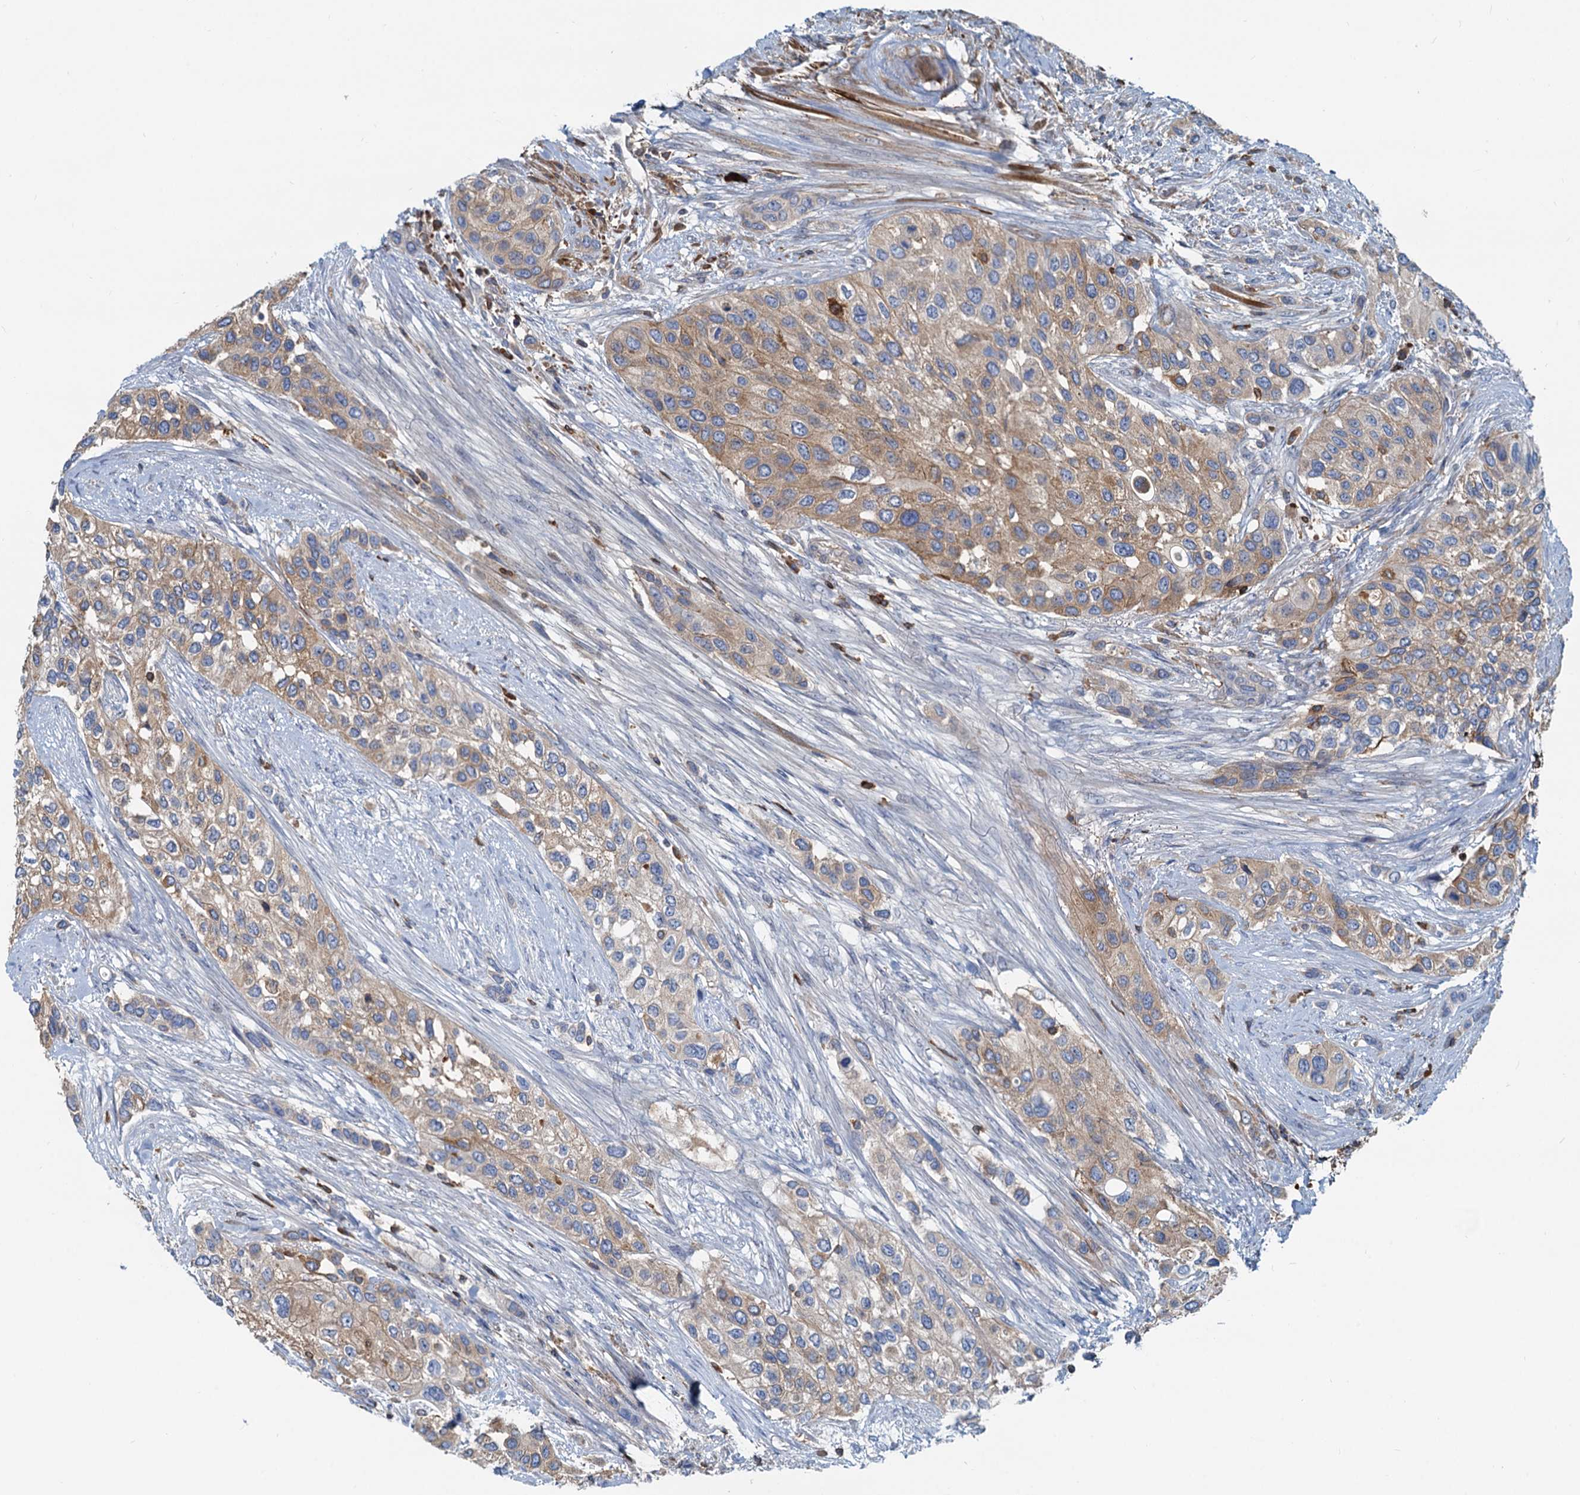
{"staining": {"intensity": "moderate", "quantity": "25%-75%", "location": "cytoplasmic/membranous"}, "tissue": "urothelial cancer", "cell_type": "Tumor cells", "image_type": "cancer", "snomed": [{"axis": "morphology", "description": "Normal tissue, NOS"}, {"axis": "morphology", "description": "Urothelial carcinoma, High grade"}, {"axis": "topography", "description": "Vascular tissue"}, {"axis": "topography", "description": "Urinary bladder"}], "caption": "Urothelial cancer stained with a brown dye shows moderate cytoplasmic/membranous positive expression in approximately 25%-75% of tumor cells.", "gene": "LNX2", "patient": {"sex": "female", "age": 56}}